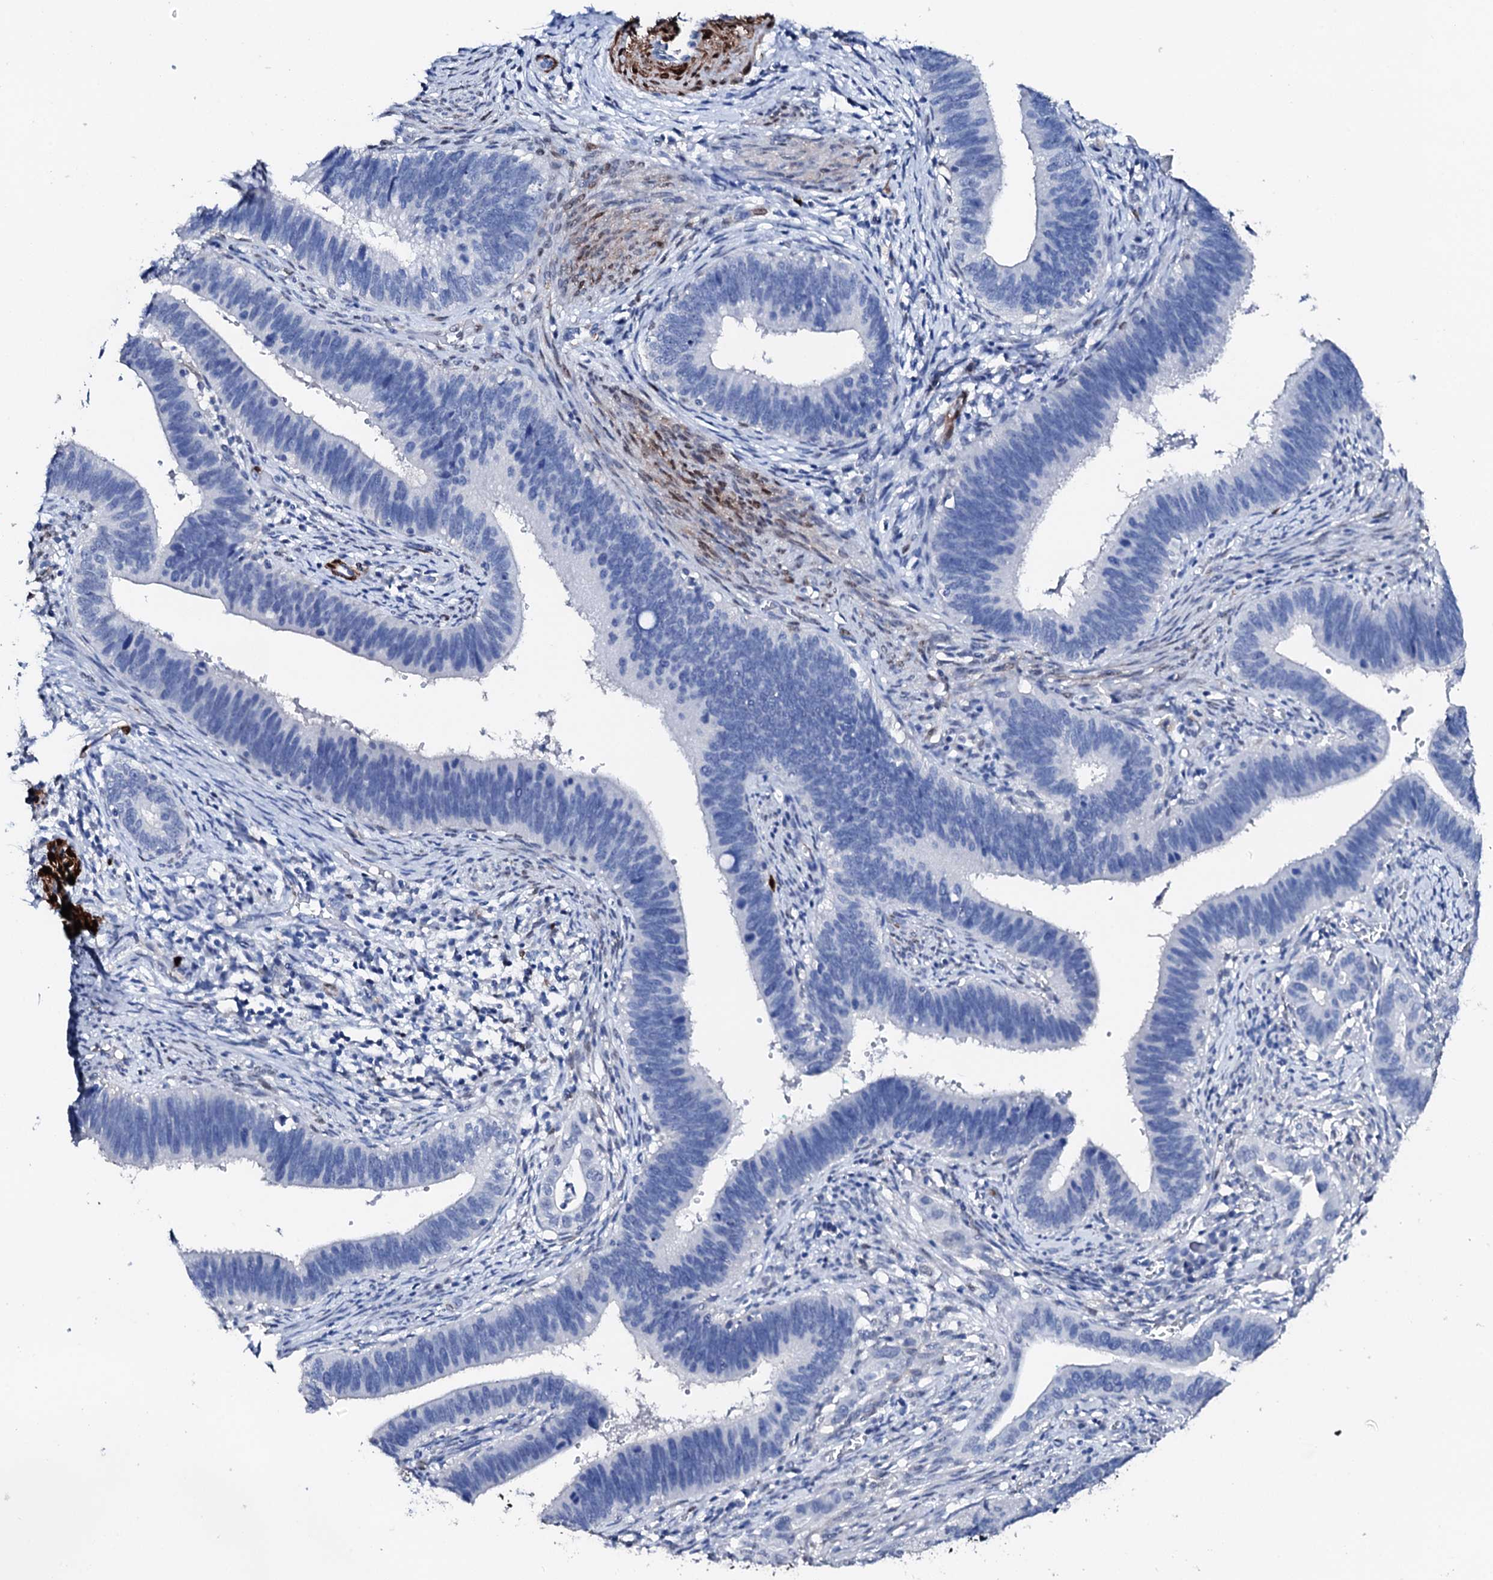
{"staining": {"intensity": "negative", "quantity": "none", "location": "none"}, "tissue": "cervical cancer", "cell_type": "Tumor cells", "image_type": "cancer", "snomed": [{"axis": "morphology", "description": "Adenocarcinoma, NOS"}, {"axis": "topography", "description": "Cervix"}], "caption": "The histopathology image reveals no significant positivity in tumor cells of cervical adenocarcinoma. (Stains: DAB immunohistochemistry with hematoxylin counter stain, Microscopy: brightfield microscopy at high magnification).", "gene": "NRIP2", "patient": {"sex": "female", "age": 42}}